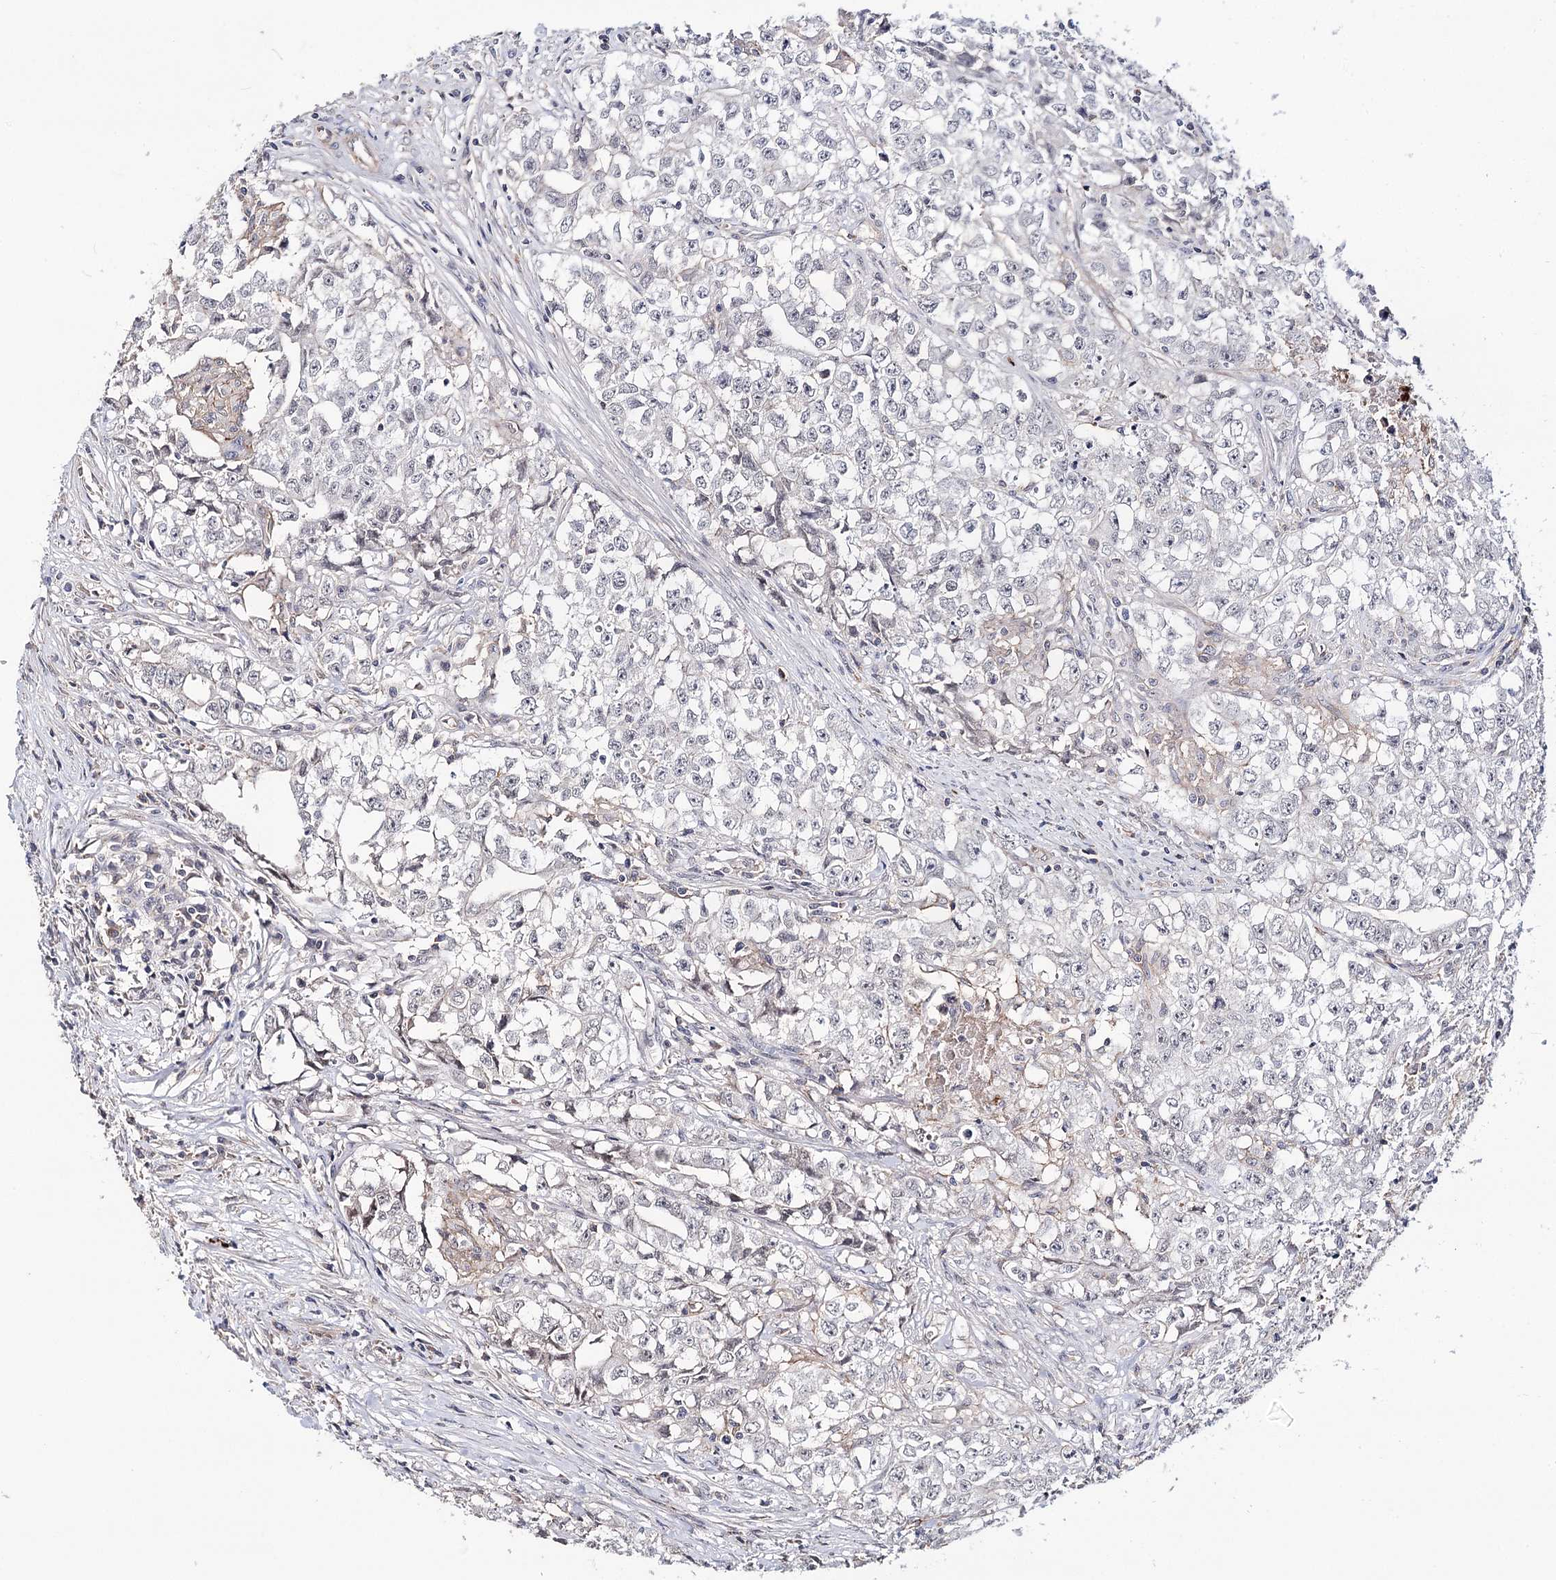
{"staining": {"intensity": "negative", "quantity": "none", "location": "none"}, "tissue": "testis cancer", "cell_type": "Tumor cells", "image_type": "cancer", "snomed": [{"axis": "morphology", "description": "Seminoma, NOS"}, {"axis": "morphology", "description": "Carcinoma, Embryonal, NOS"}, {"axis": "topography", "description": "Testis"}], "caption": "Human testis seminoma stained for a protein using immunohistochemistry demonstrates no staining in tumor cells.", "gene": "TMEM218", "patient": {"sex": "male", "age": 43}}